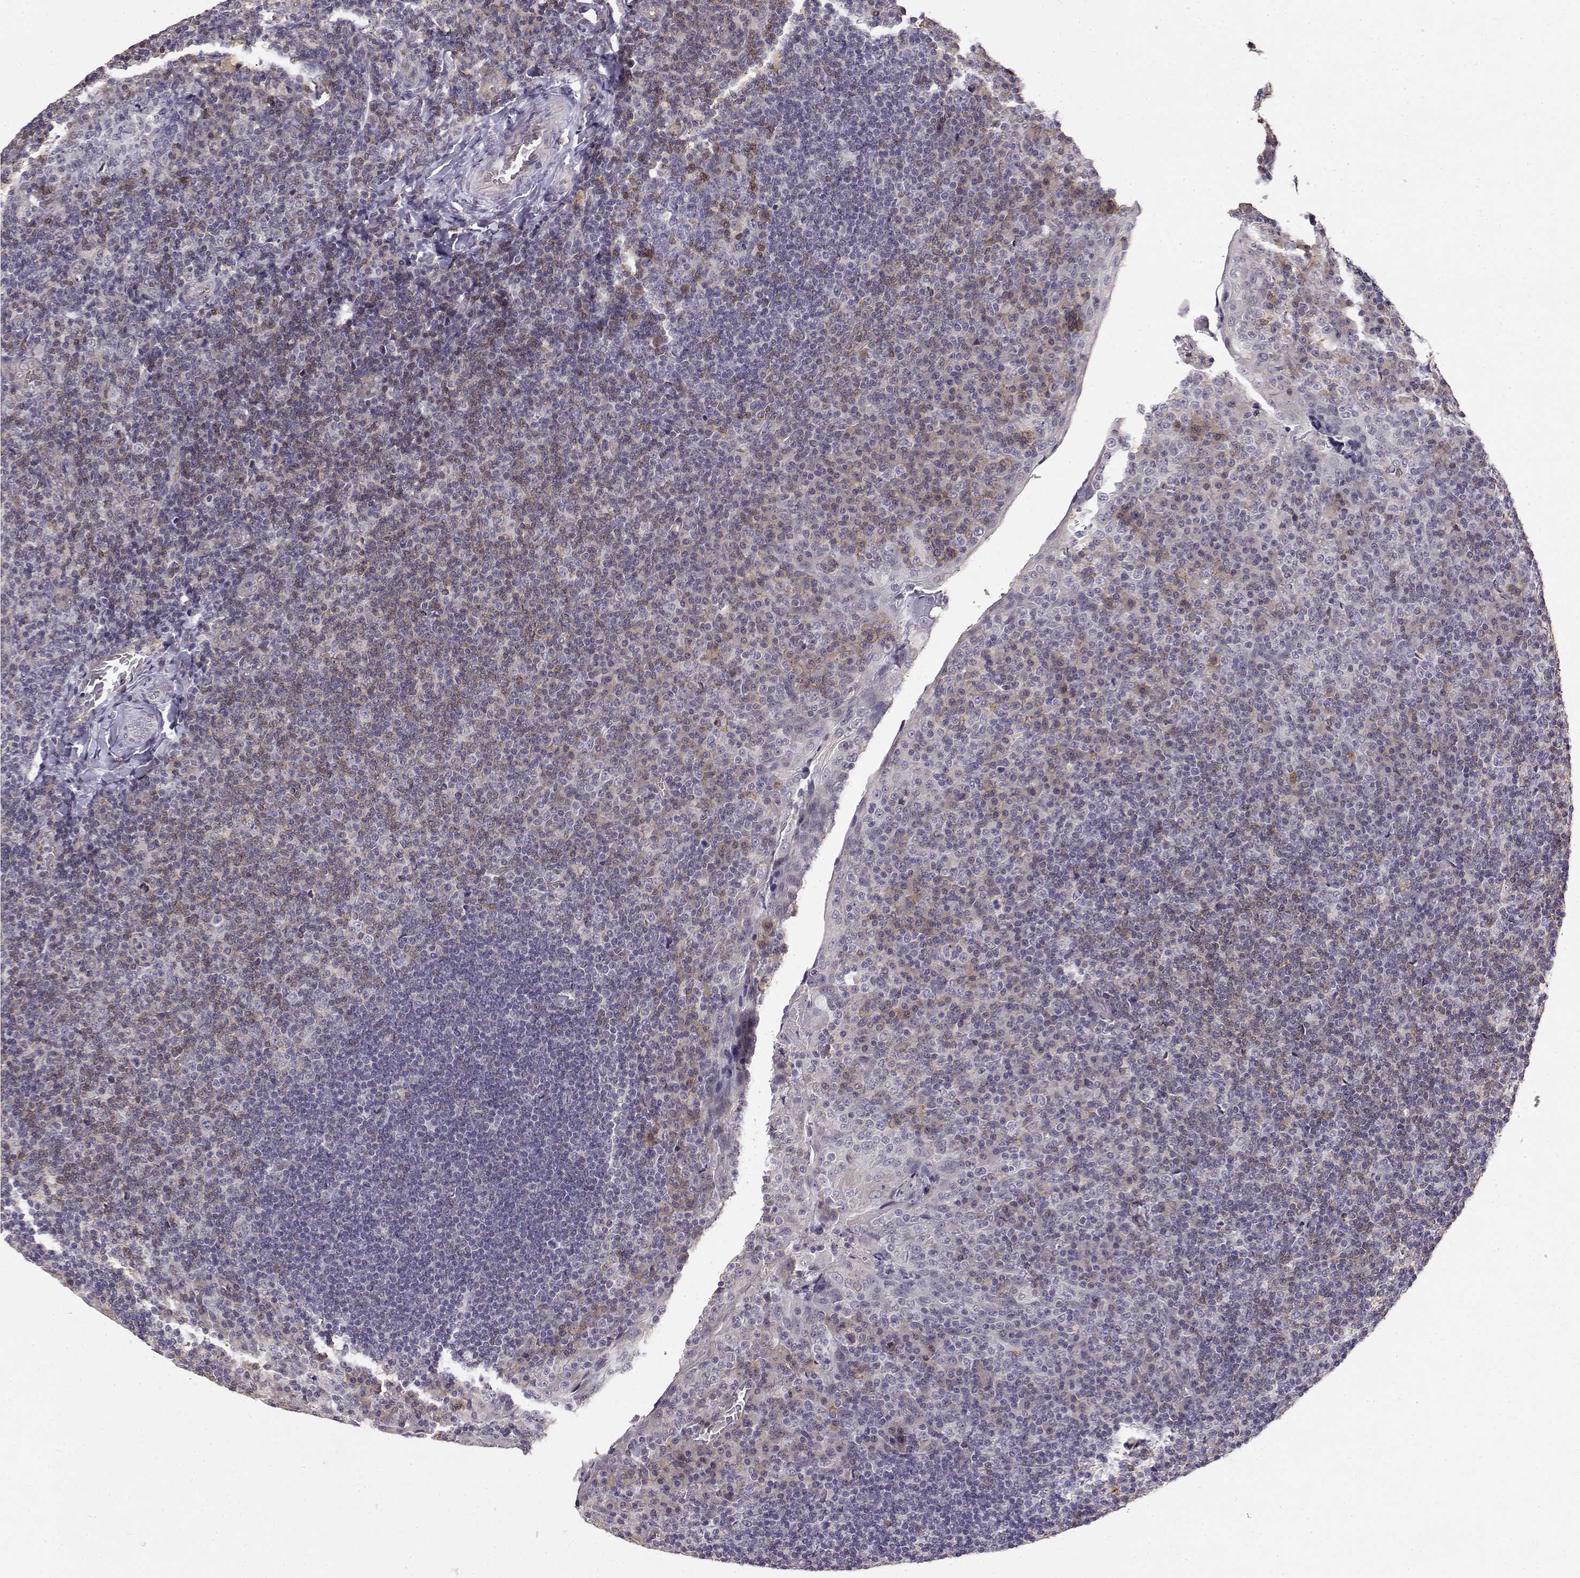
{"staining": {"intensity": "weak", "quantity": "<25%", "location": "cytoplasmic/membranous"}, "tissue": "tonsil", "cell_type": "Germinal center cells", "image_type": "normal", "snomed": [{"axis": "morphology", "description": "Normal tissue, NOS"}, {"axis": "topography", "description": "Tonsil"}], "caption": "Immunohistochemistry (IHC) of unremarkable tonsil reveals no positivity in germinal center cells.", "gene": "IFITM1", "patient": {"sex": "male", "age": 17}}